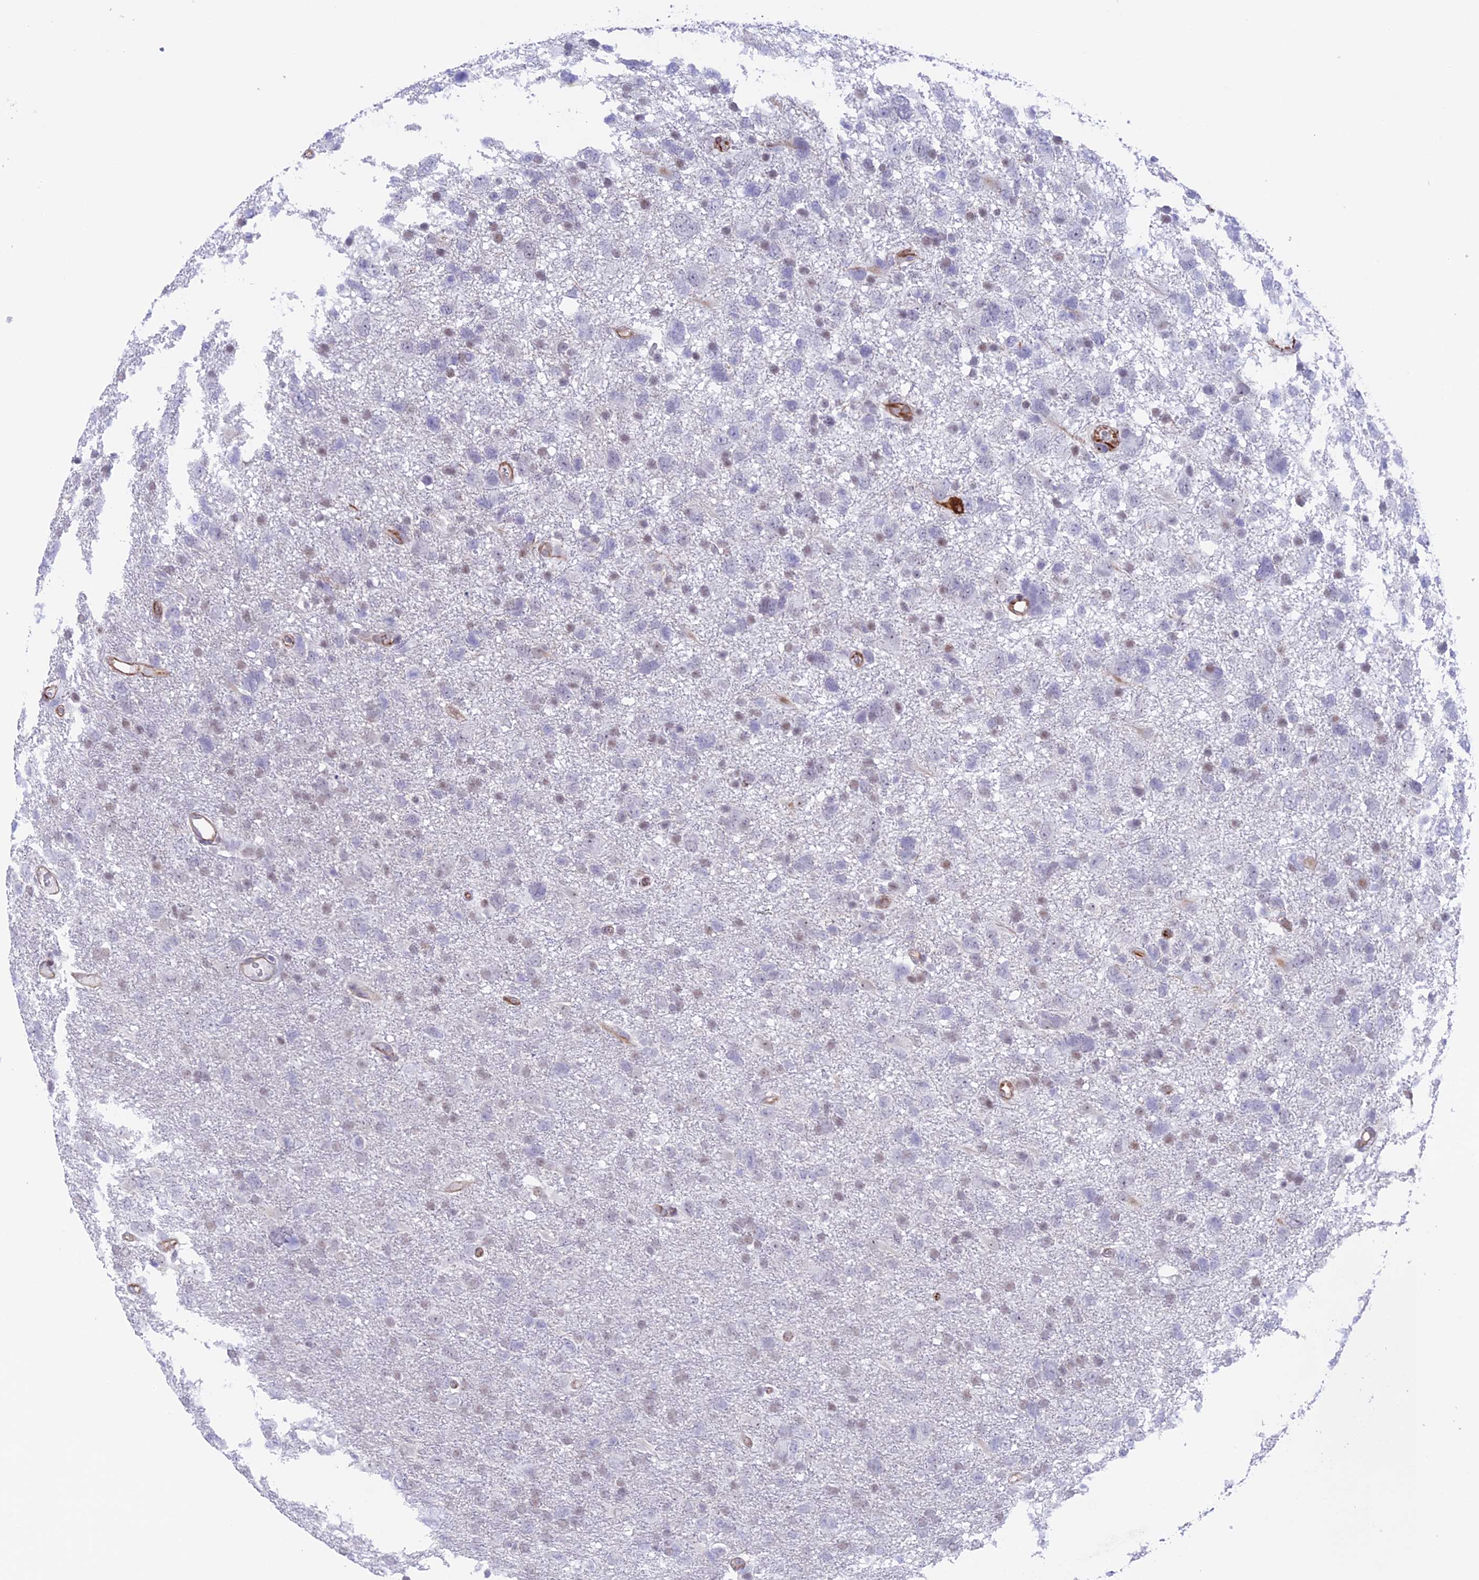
{"staining": {"intensity": "weak", "quantity": "<25%", "location": "nuclear"}, "tissue": "glioma", "cell_type": "Tumor cells", "image_type": "cancer", "snomed": [{"axis": "morphology", "description": "Glioma, malignant, High grade"}, {"axis": "topography", "description": "Brain"}], "caption": "Micrograph shows no significant protein staining in tumor cells of malignant high-grade glioma.", "gene": "ZNF652", "patient": {"sex": "male", "age": 61}}